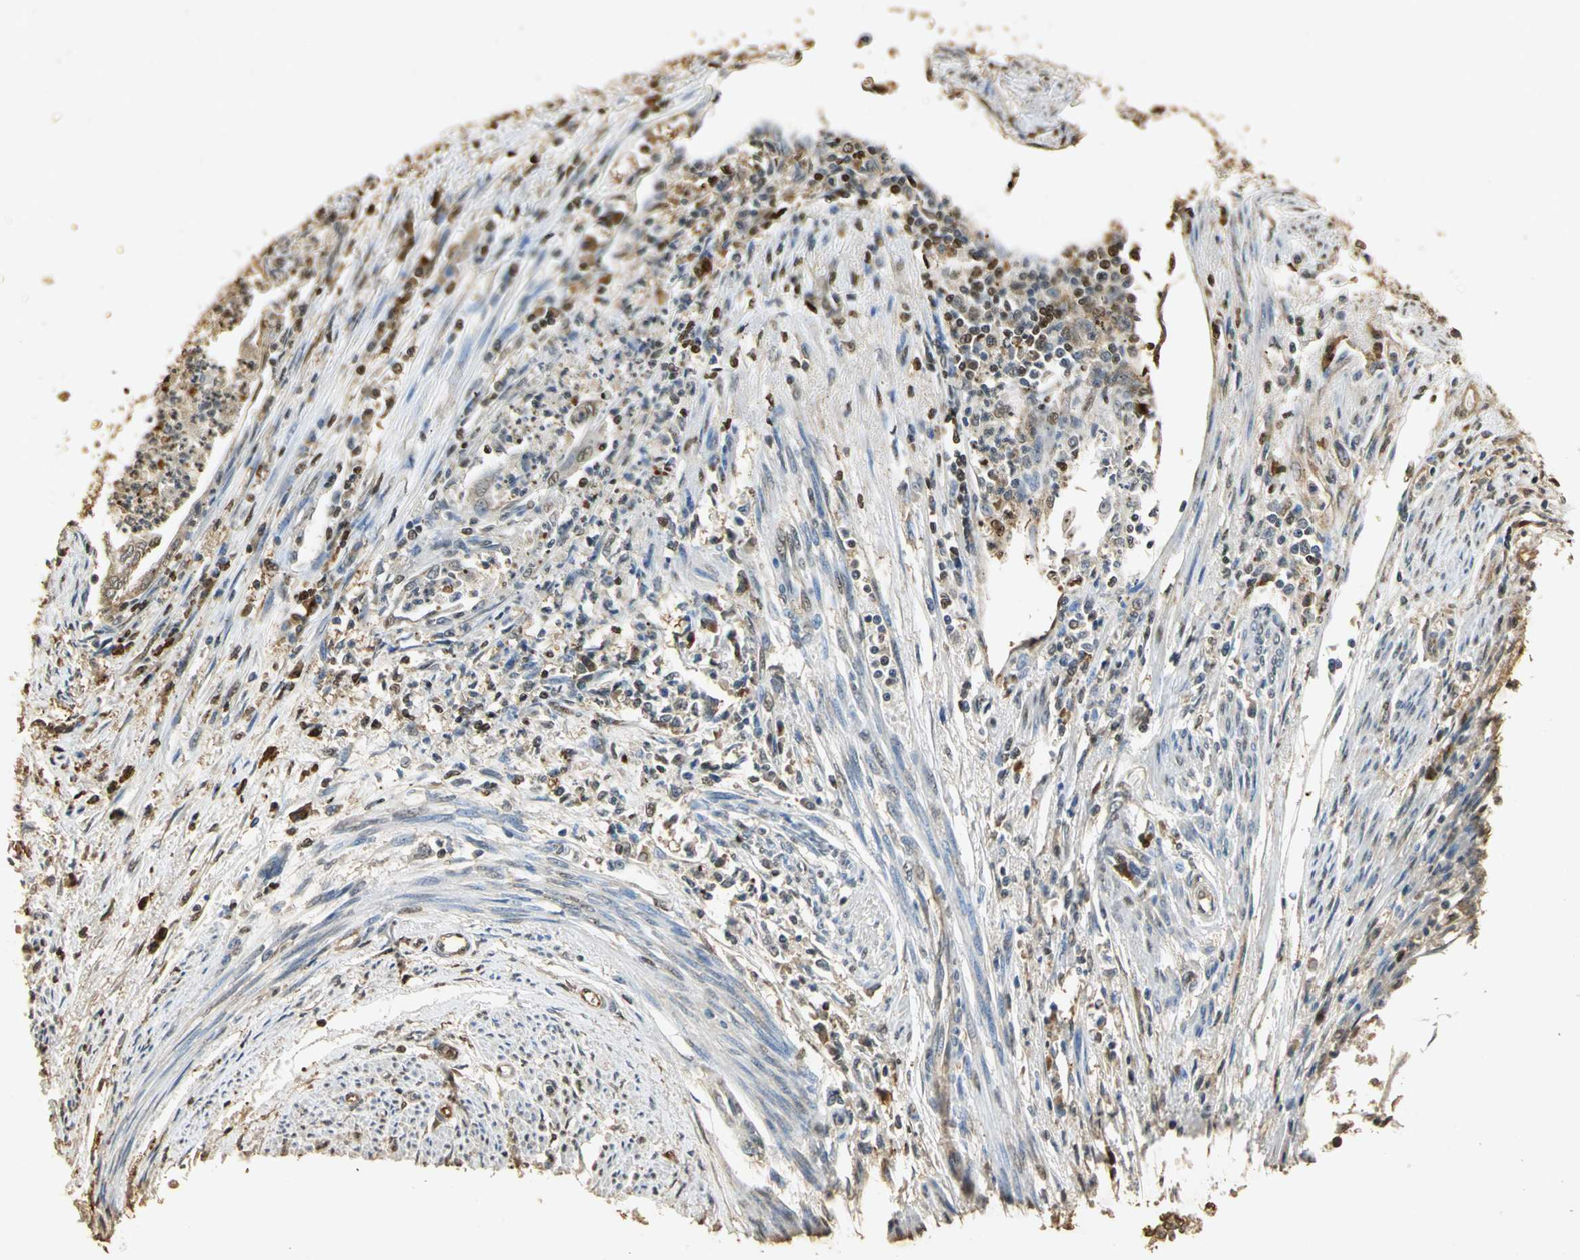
{"staining": {"intensity": "weak", "quantity": ">75%", "location": "cytoplasmic/membranous"}, "tissue": "endometrial cancer", "cell_type": "Tumor cells", "image_type": "cancer", "snomed": [{"axis": "morphology", "description": "Adenocarcinoma, NOS"}, {"axis": "topography", "description": "Endometrium"}], "caption": "Endometrial cancer (adenocarcinoma) stained for a protein (brown) reveals weak cytoplasmic/membranous positive staining in about >75% of tumor cells.", "gene": "GAPDH", "patient": {"sex": "female", "age": 79}}